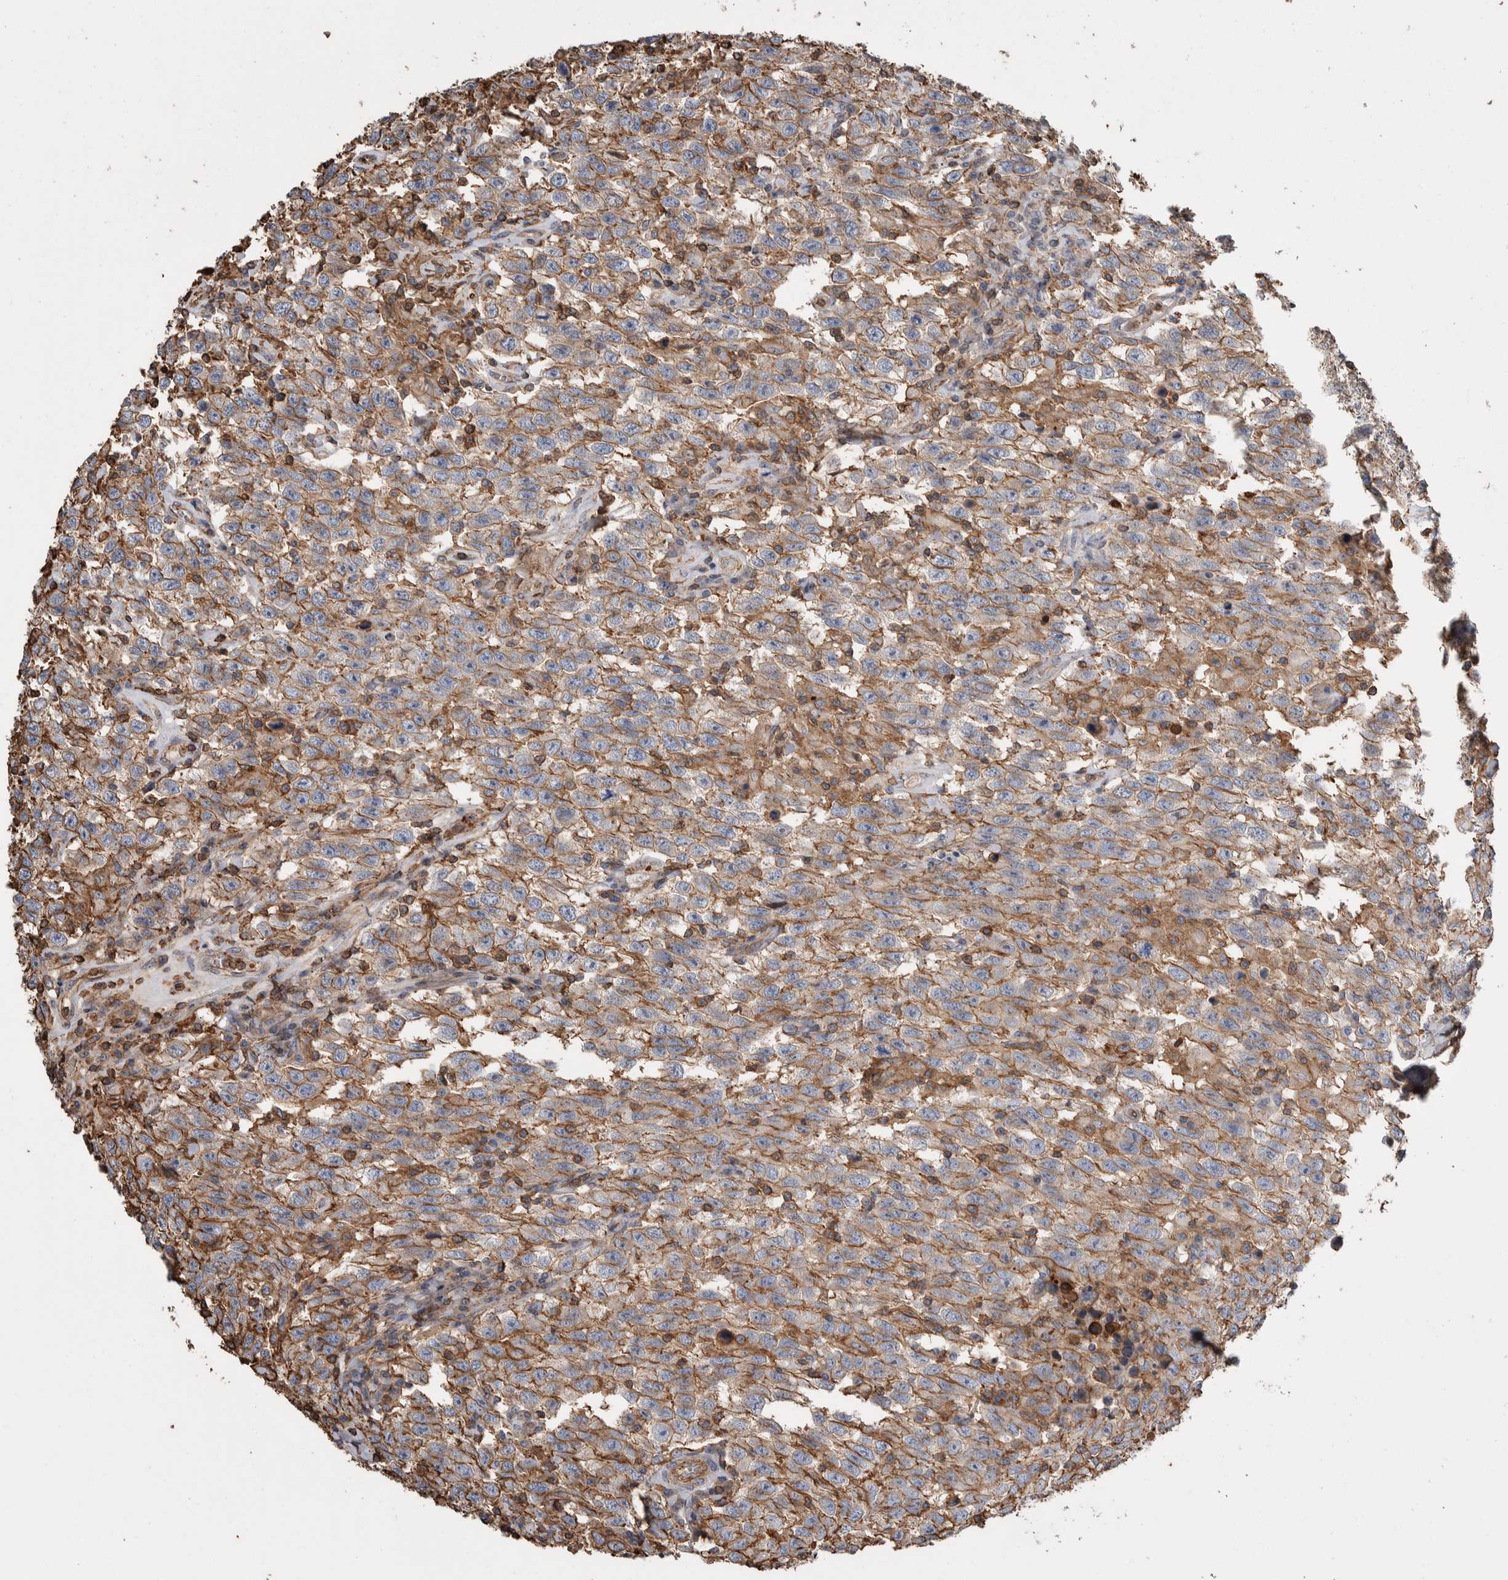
{"staining": {"intensity": "moderate", "quantity": ">75%", "location": "cytoplasmic/membranous"}, "tissue": "testis cancer", "cell_type": "Tumor cells", "image_type": "cancer", "snomed": [{"axis": "morphology", "description": "Seminoma, NOS"}, {"axis": "topography", "description": "Testis"}], "caption": "This image exhibits IHC staining of testis seminoma, with medium moderate cytoplasmic/membranous positivity in about >75% of tumor cells.", "gene": "ENPP2", "patient": {"sex": "male", "age": 41}}